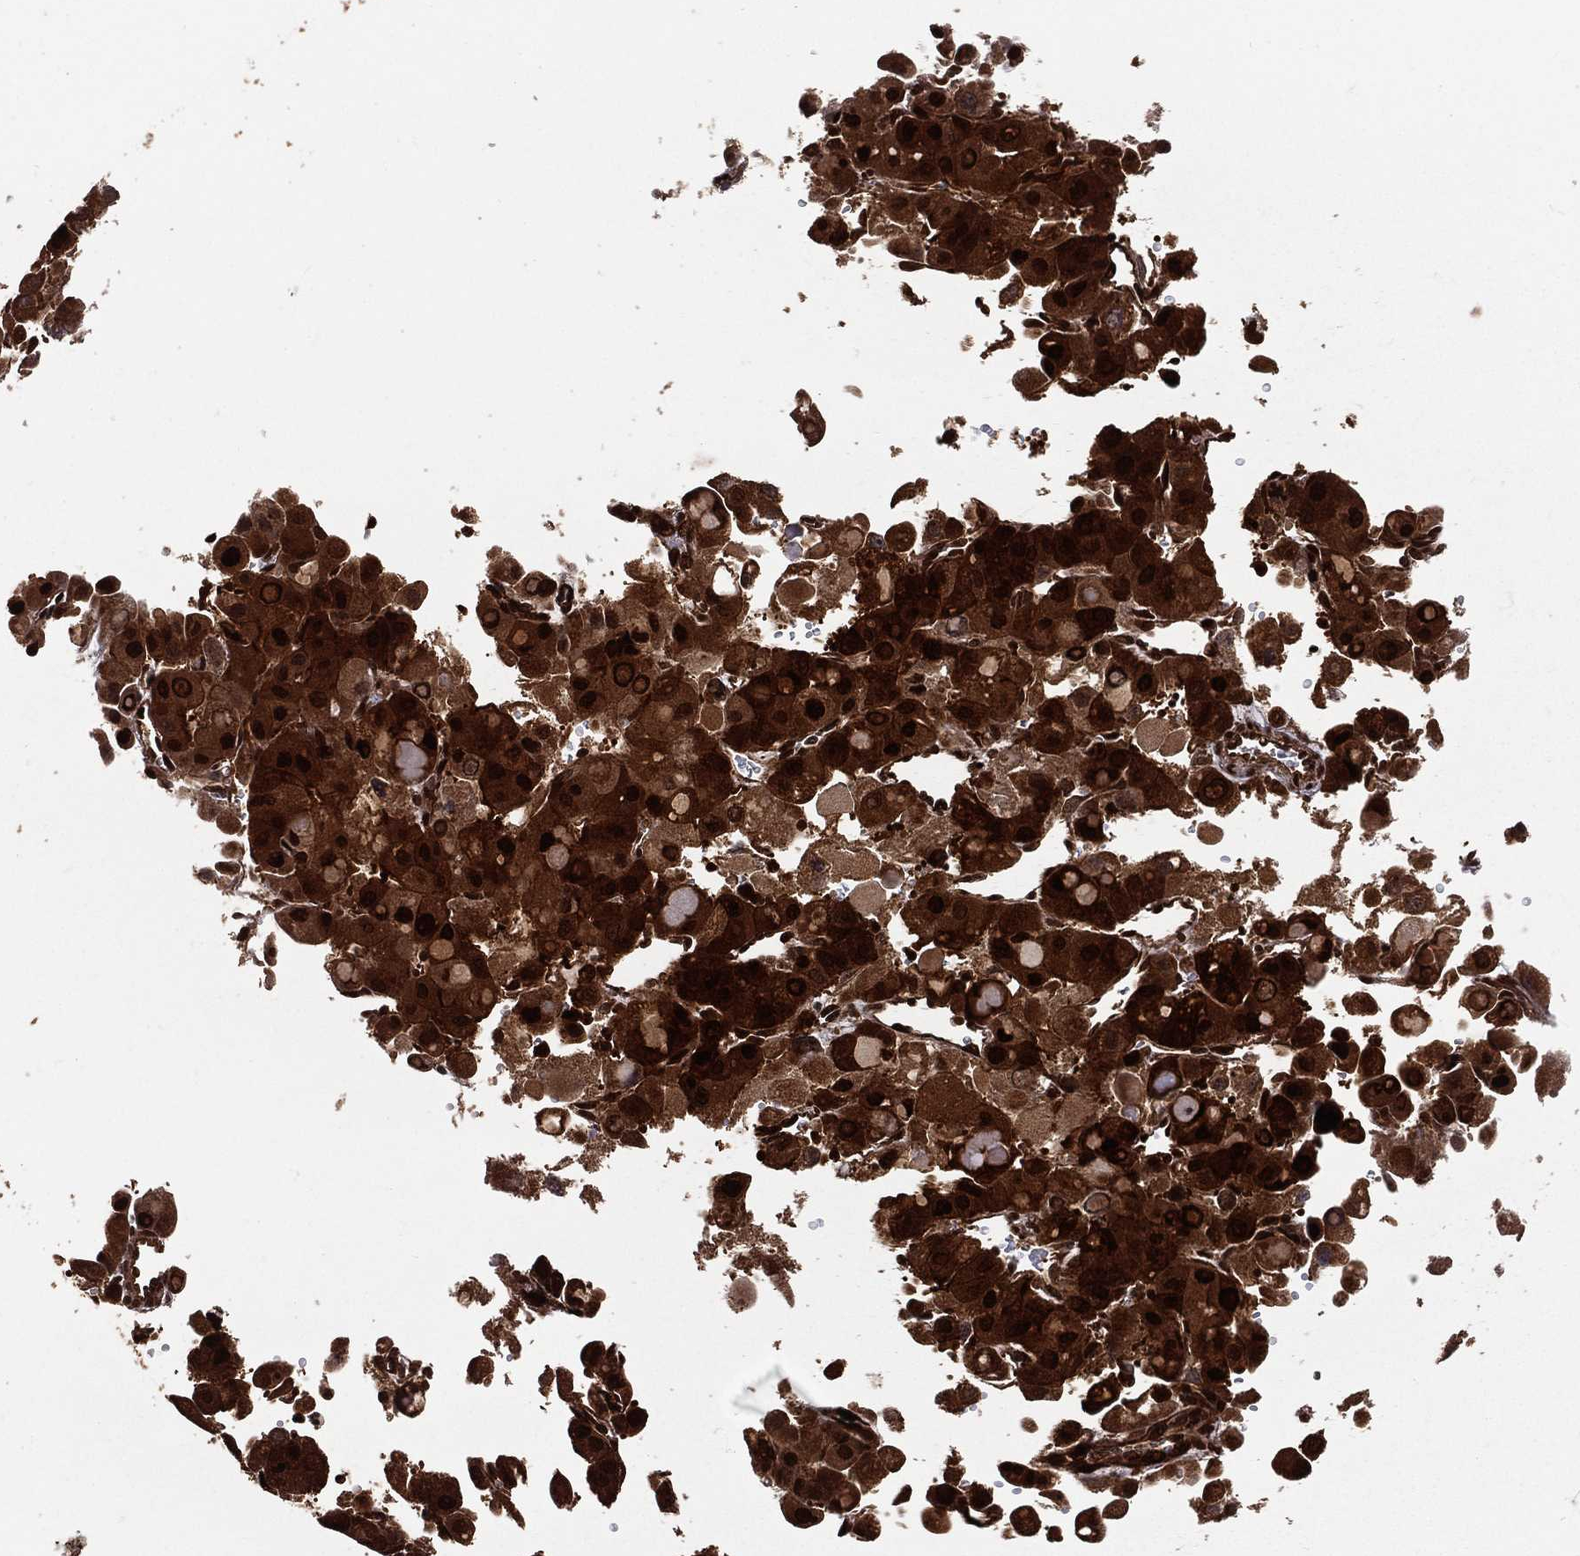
{"staining": {"intensity": "strong", "quantity": ">75%", "location": "cytoplasmic/membranous,nuclear"}, "tissue": "liver cancer", "cell_type": "Tumor cells", "image_type": "cancer", "snomed": [{"axis": "morphology", "description": "Carcinoma, Hepatocellular, NOS"}, {"axis": "topography", "description": "Liver"}], "caption": "IHC micrograph of liver cancer (hepatocellular carcinoma) stained for a protein (brown), which demonstrates high levels of strong cytoplasmic/membranous and nuclear staining in about >75% of tumor cells.", "gene": "MAPK1", "patient": {"sex": "male", "age": 27}}